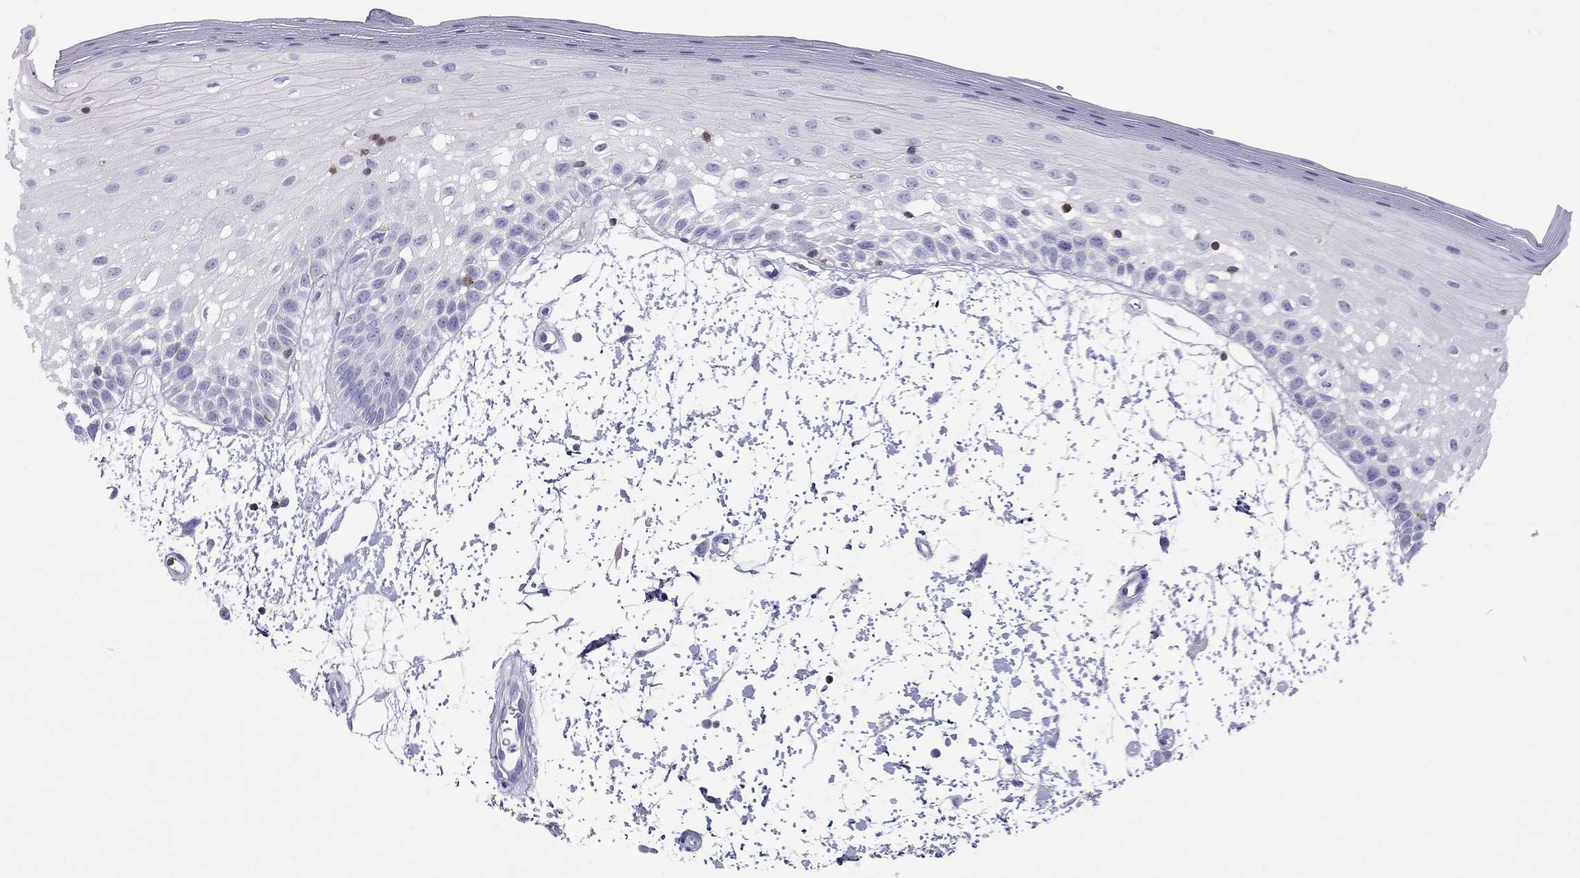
{"staining": {"intensity": "negative", "quantity": "none", "location": "none"}, "tissue": "oral mucosa", "cell_type": "Squamous epithelial cells", "image_type": "normal", "snomed": [{"axis": "morphology", "description": "Normal tissue, NOS"}, {"axis": "morphology", "description": "Squamous cell carcinoma, NOS"}, {"axis": "topography", "description": "Oral tissue"}, {"axis": "topography", "description": "Head-Neck"}], "caption": "A high-resolution image shows immunohistochemistry staining of unremarkable oral mucosa, which reveals no significant staining in squamous epithelial cells.", "gene": "SH2D2A", "patient": {"sex": "female", "age": 75}}